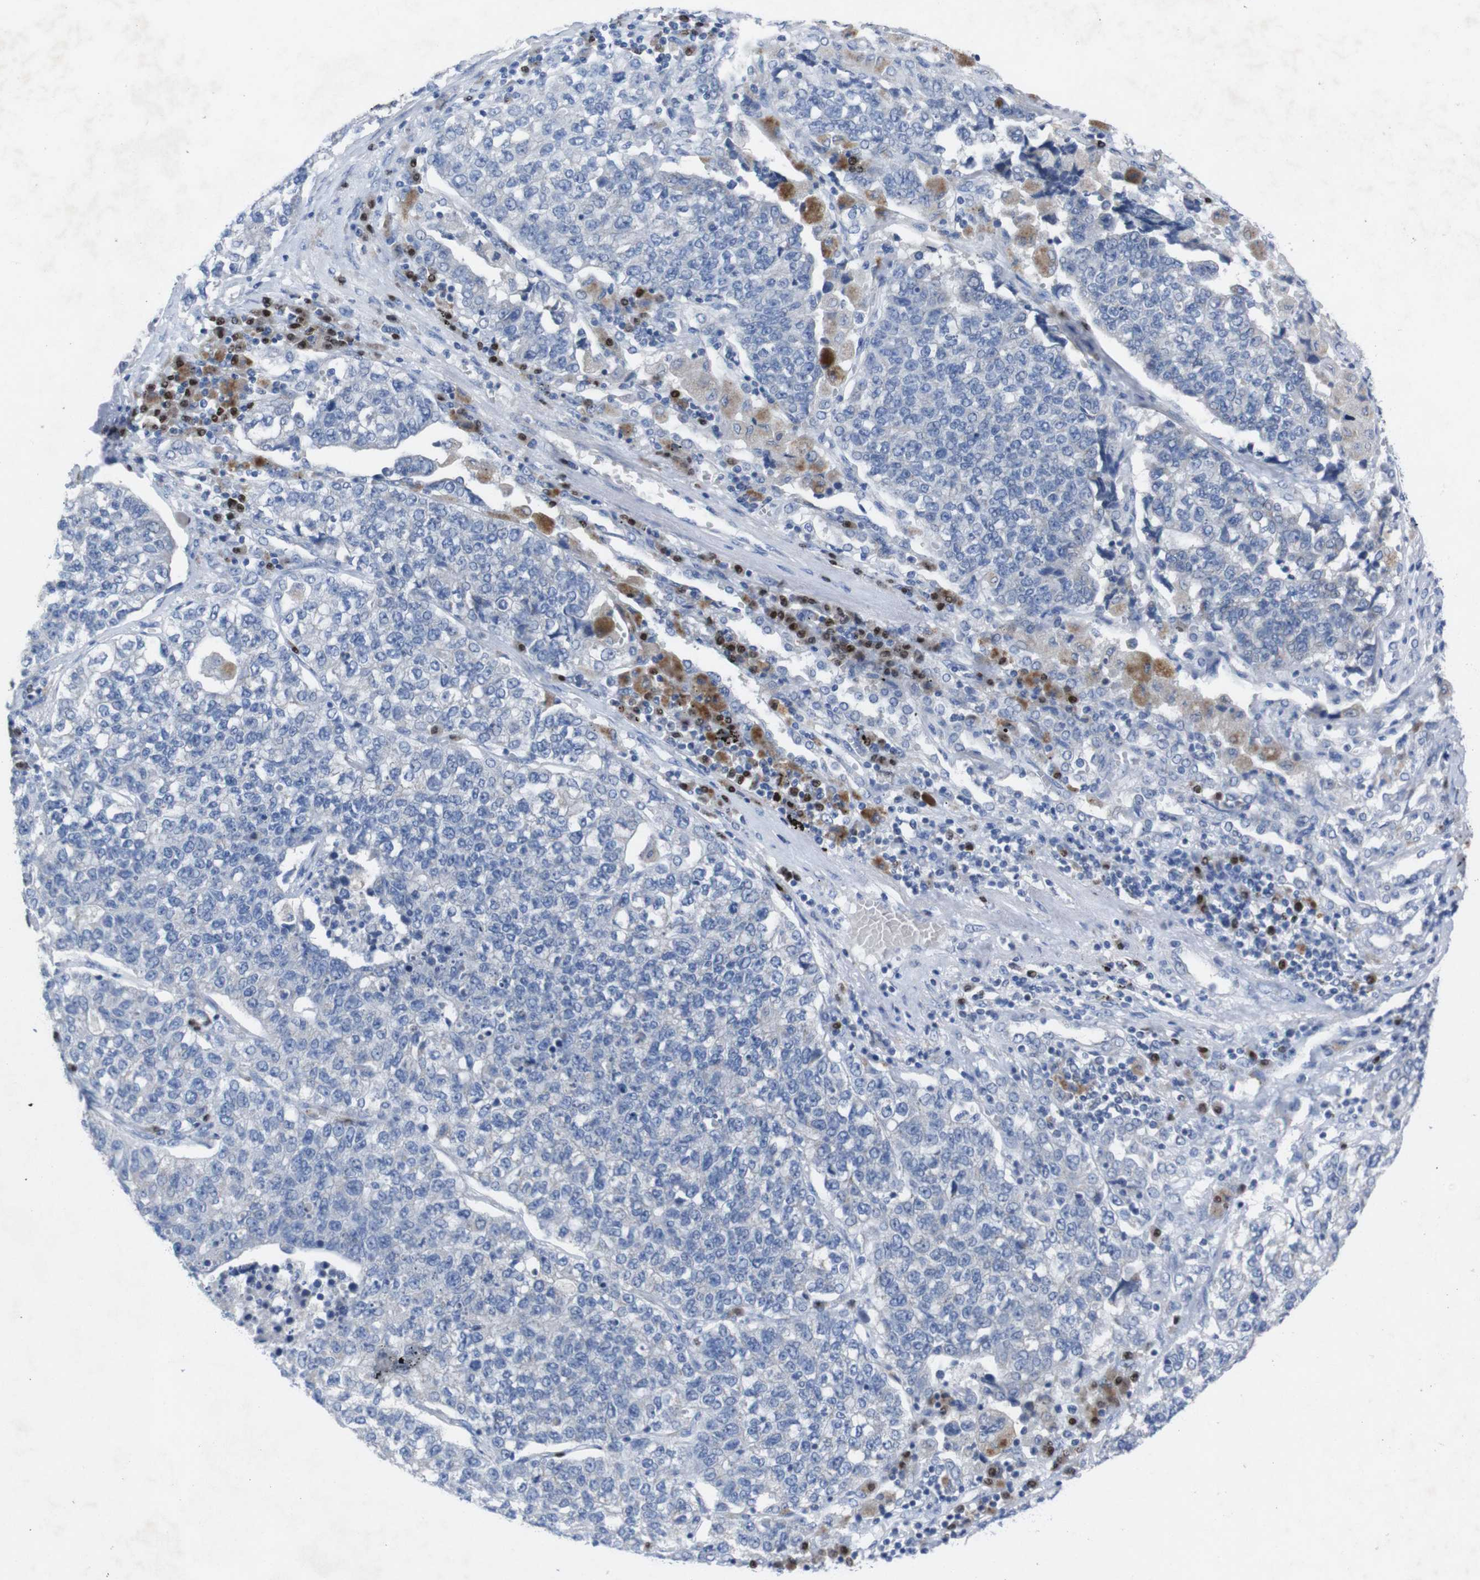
{"staining": {"intensity": "negative", "quantity": "none", "location": "none"}, "tissue": "lung cancer", "cell_type": "Tumor cells", "image_type": "cancer", "snomed": [{"axis": "morphology", "description": "Adenocarcinoma, NOS"}, {"axis": "topography", "description": "Lung"}], "caption": "Tumor cells show no significant protein staining in adenocarcinoma (lung).", "gene": "IRF4", "patient": {"sex": "male", "age": 49}}